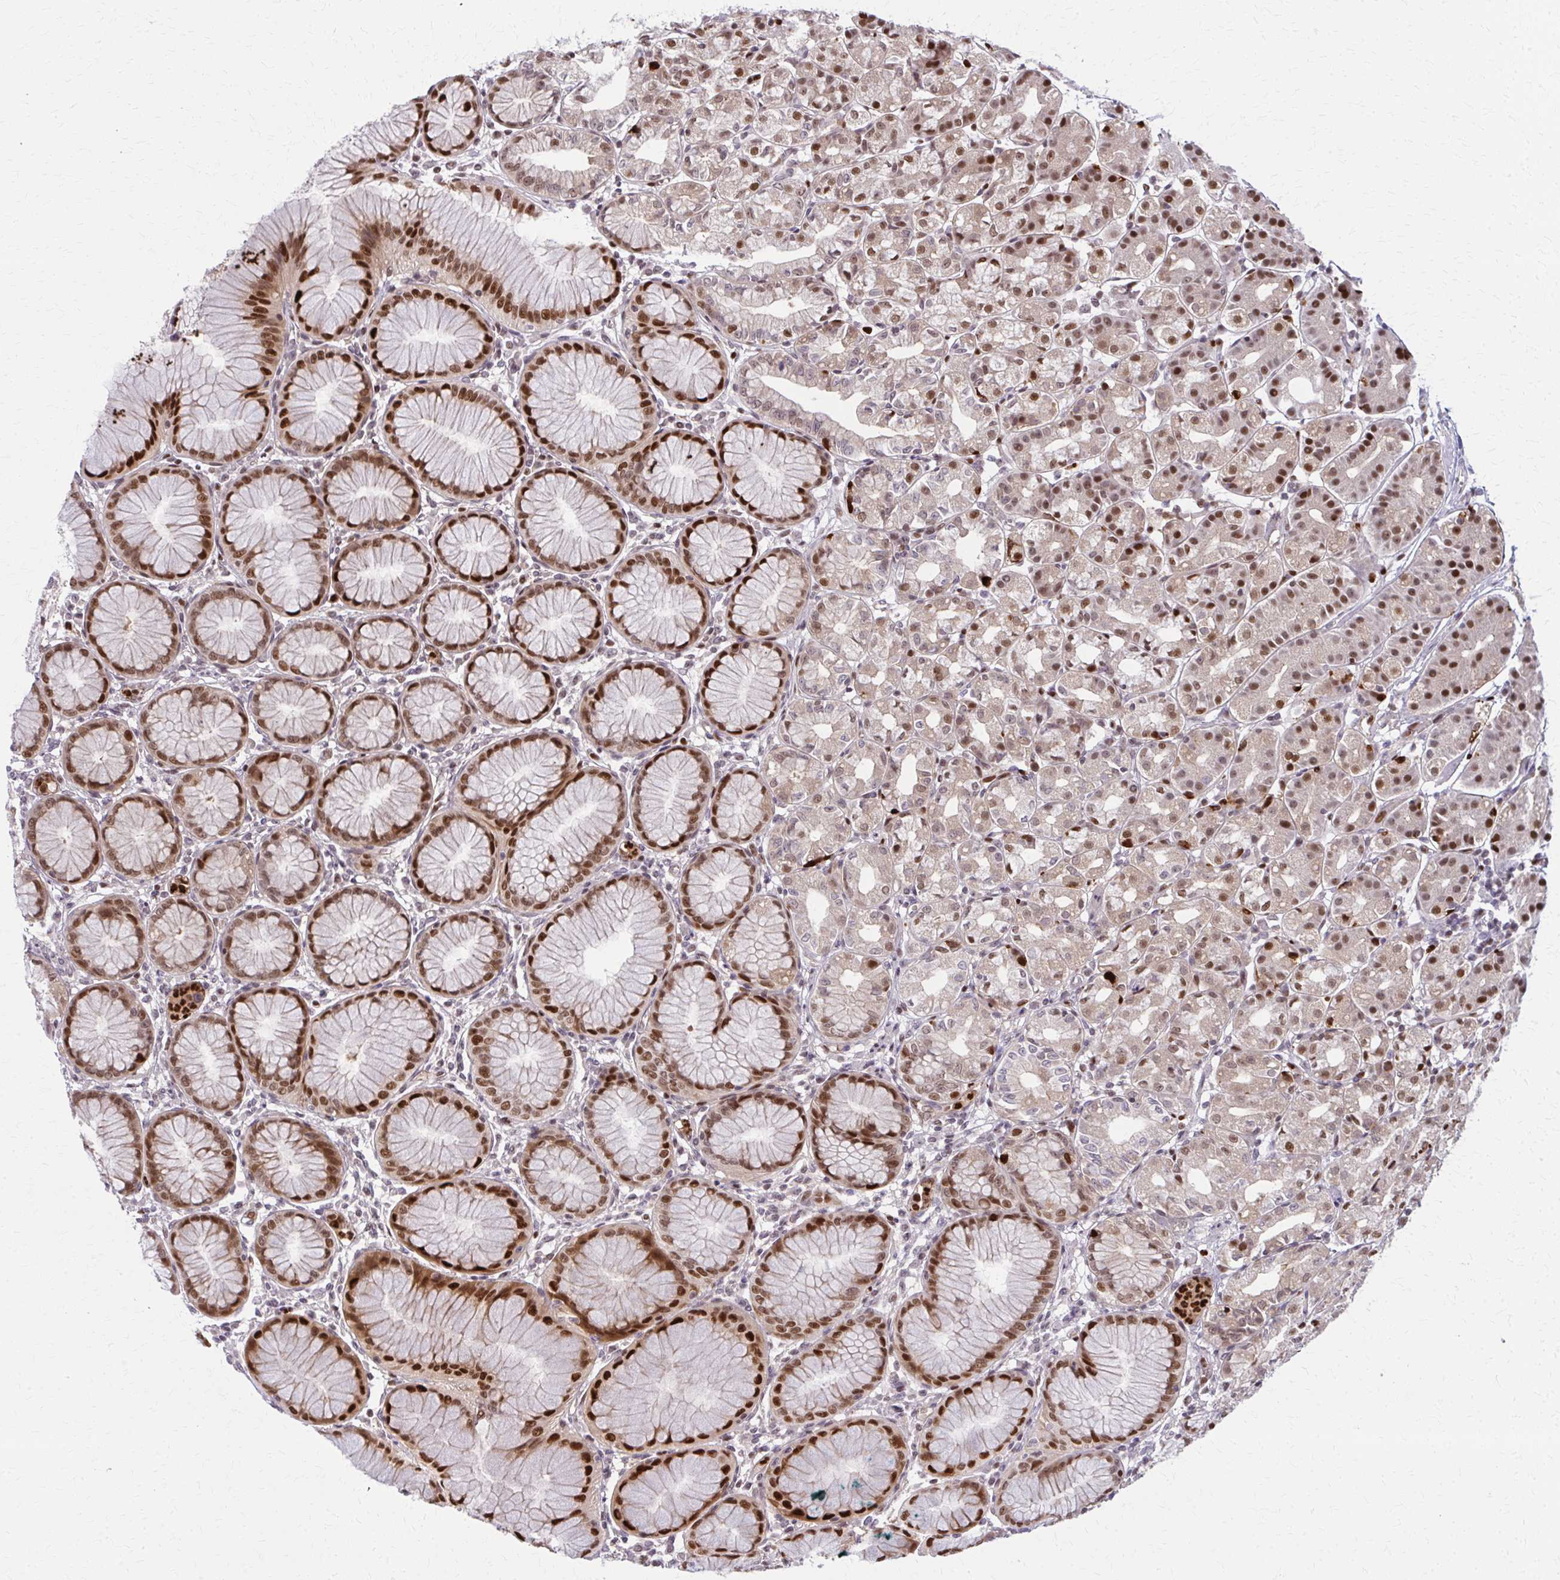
{"staining": {"intensity": "strong", "quantity": "25%-75%", "location": "nuclear"}, "tissue": "stomach", "cell_type": "Glandular cells", "image_type": "normal", "snomed": [{"axis": "morphology", "description": "Normal tissue, NOS"}, {"axis": "topography", "description": "Stomach"}], "caption": "Glandular cells reveal high levels of strong nuclear positivity in approximately 25%-75% of cells in normal stomach. The protein of interest is shown in brown color, while the nuclei are stained blue.", "gene": "ZNF559", "patient": {"sex": "female", "age": 57}}